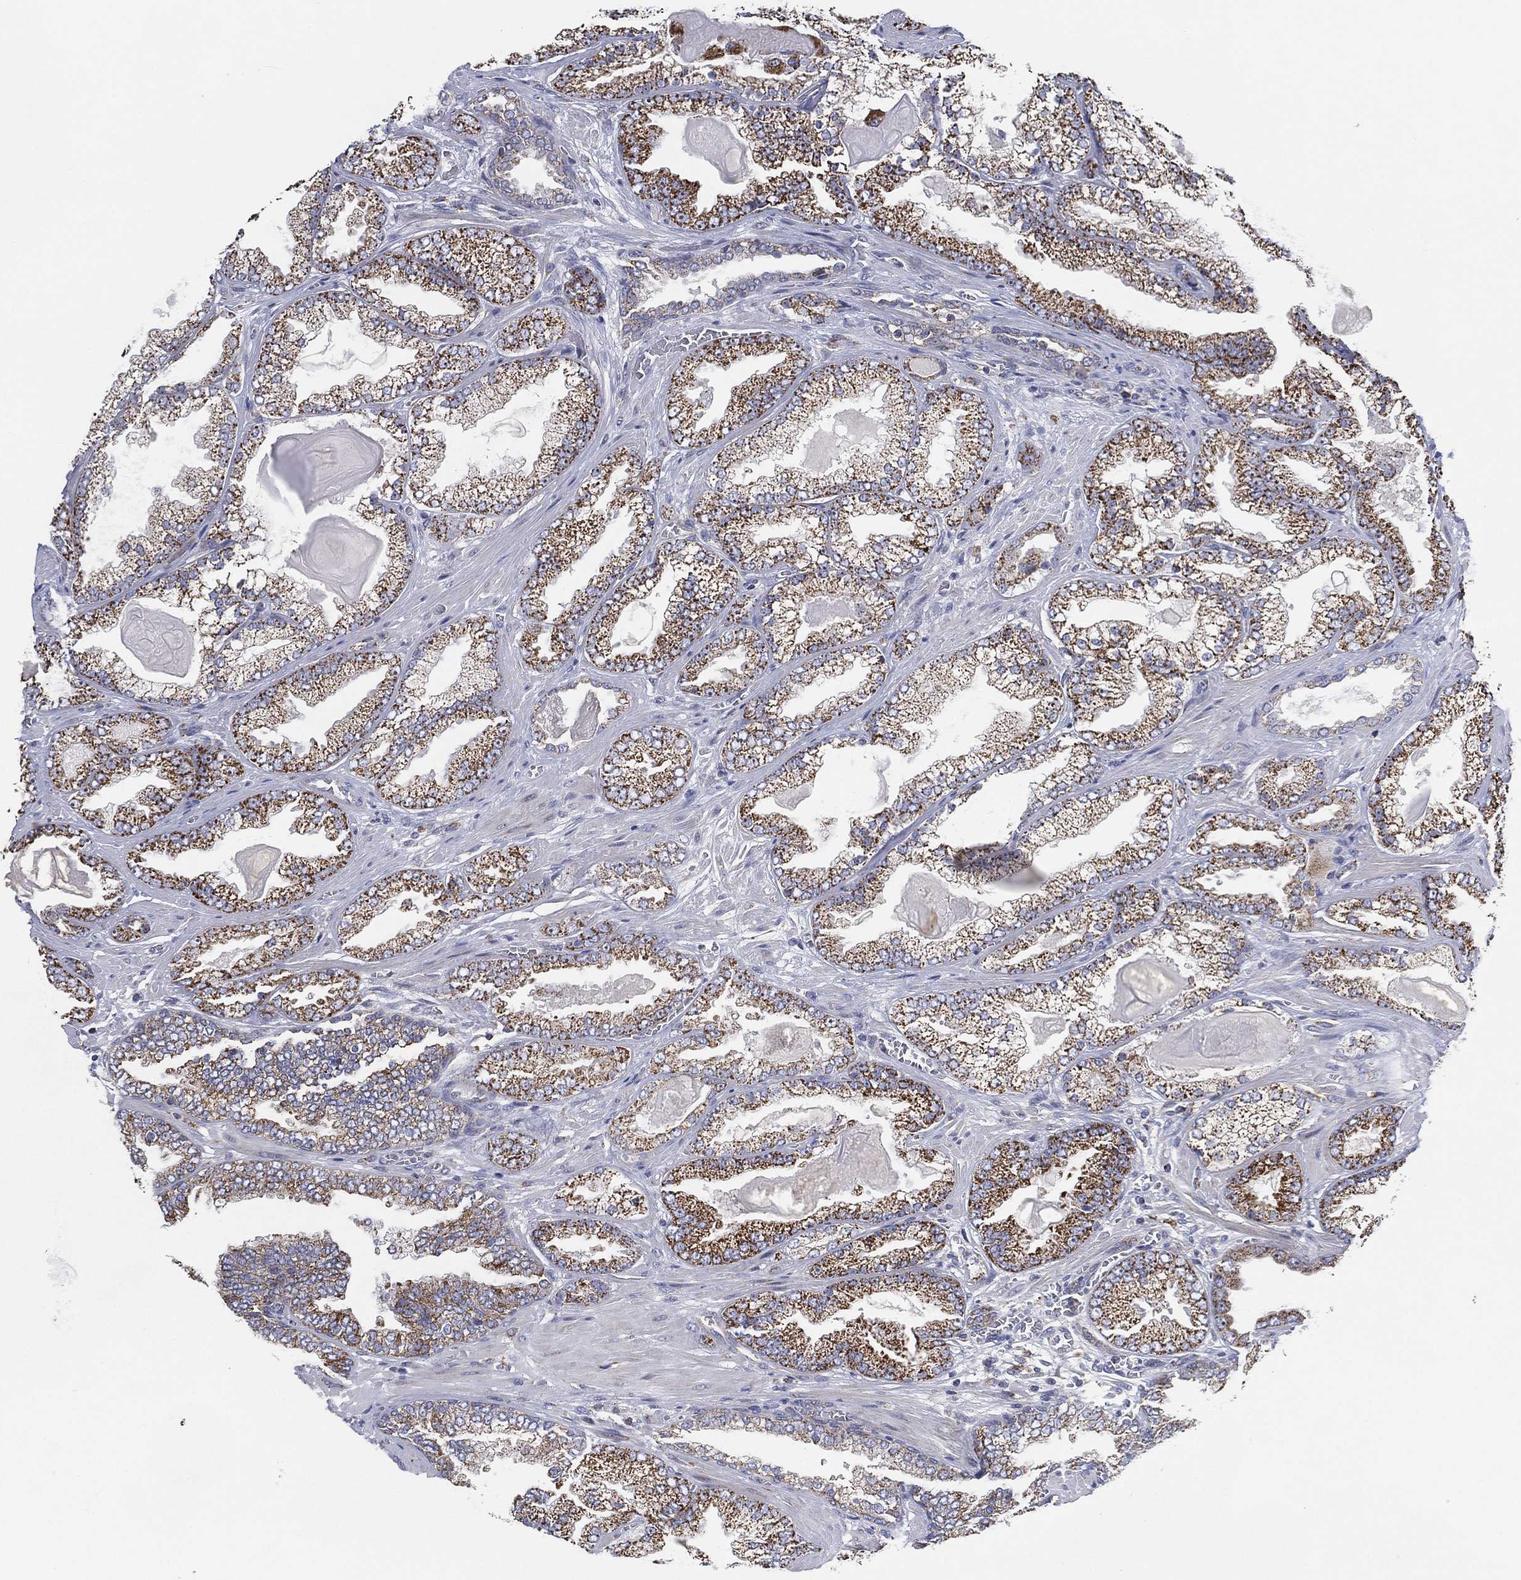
{"staining": {"intensity": "strong", "quantity": "25%-75%", "location": "cytoplasmic/membranous"}, "tissue": "prostate cancer", "cell_type": "Tumor cells", "image_type": "cancer", "snomed": [{"axis": "morphology", "description": "Adenocarcinoma, Low grade"}, {"axis": "topography", "description": "Prostate"}], "caption": "Approximately 25%-75% of tumor cells in human prostate cancer (low-grade adenocarcinoma) reveal strong cytoplasmic/membranous protein positivity as visualized by brown immunohistochemical staining.", "gene": "GCAT", "patient": {"sex": "male", "age": 57}}